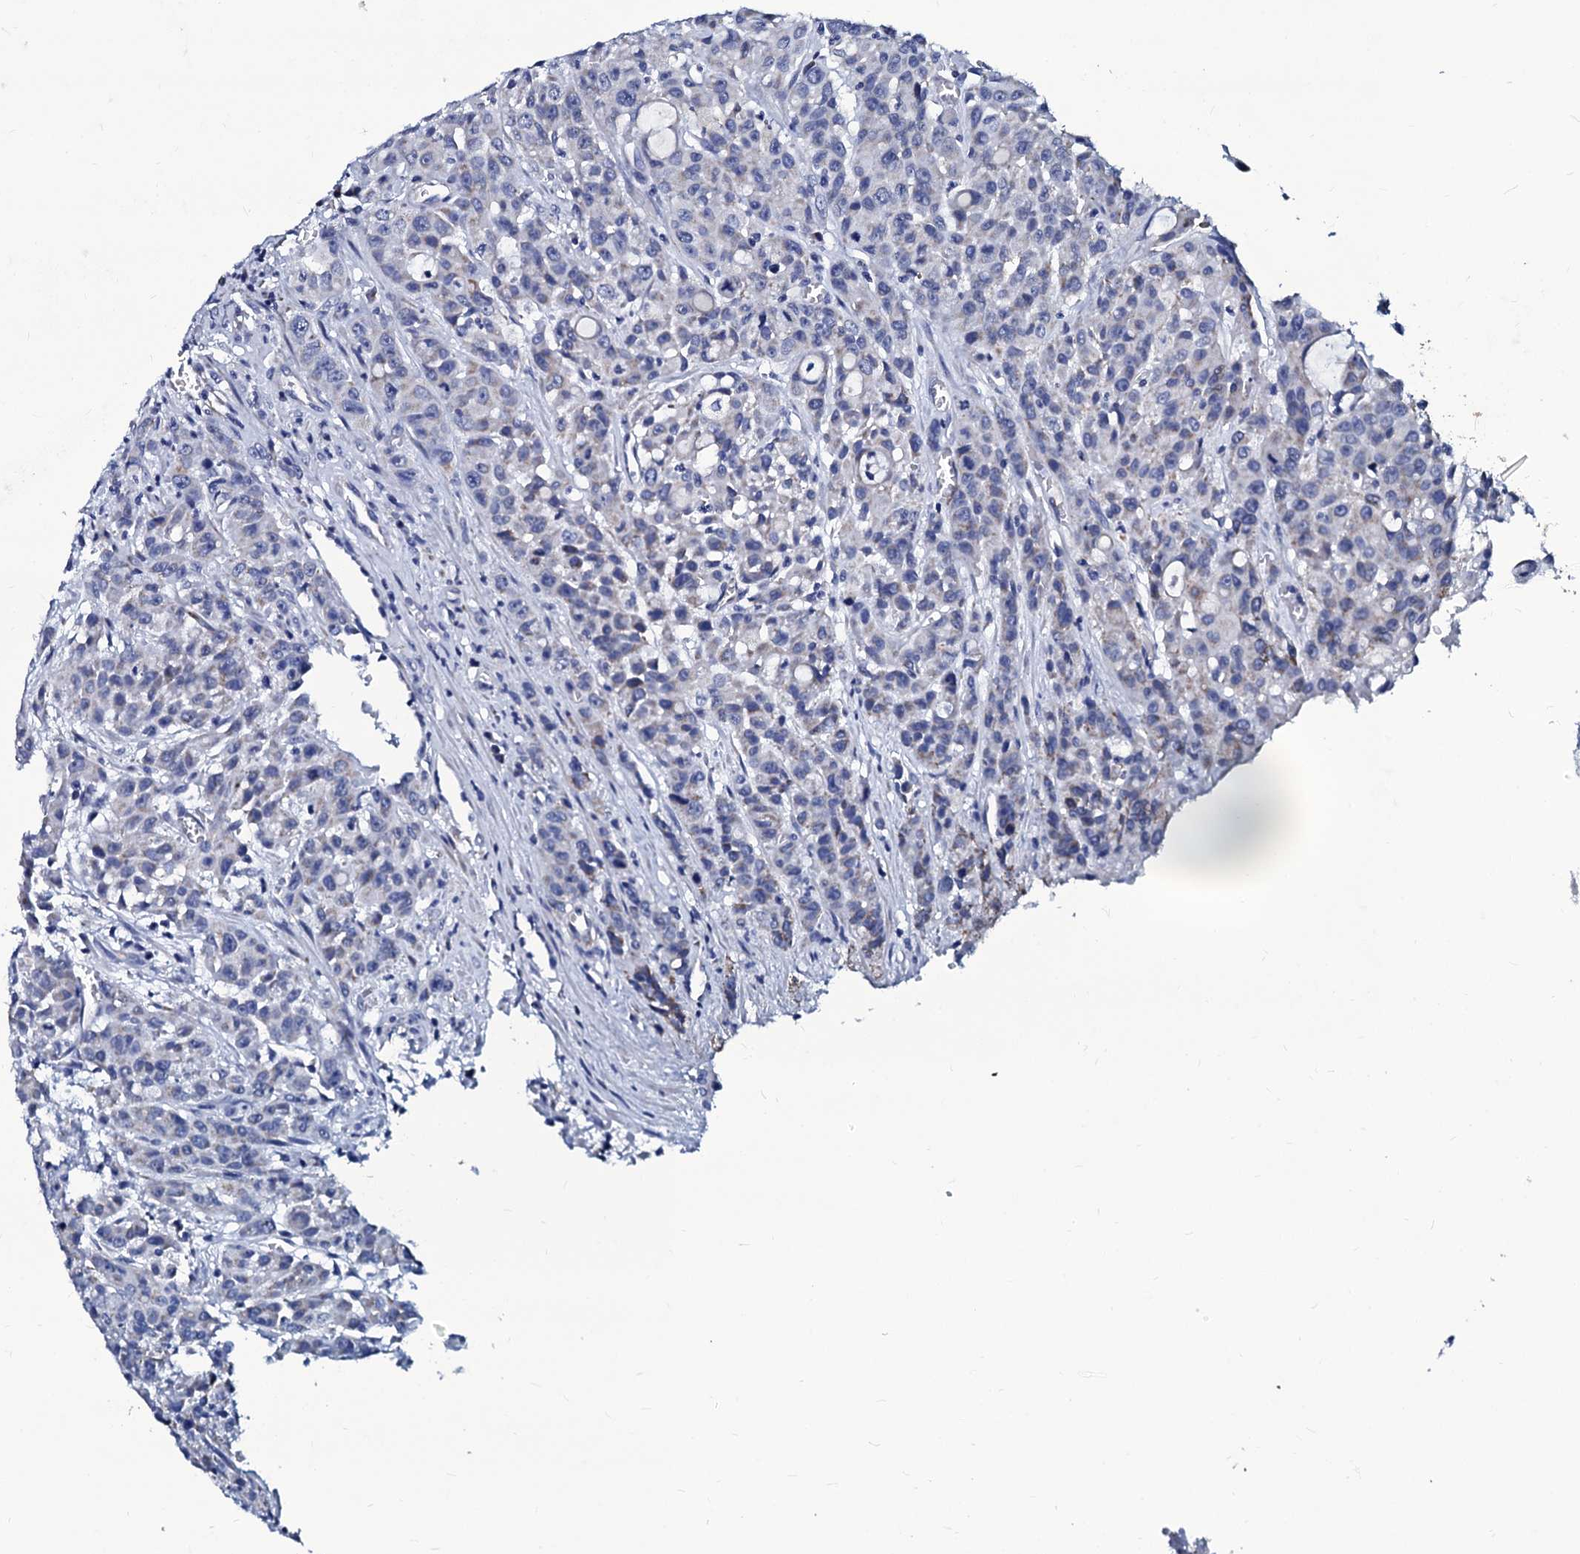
{"staining": {"intensity": "negative", "quantity": "none", "location": "none"}, "tissue": "colorectal cancer", "cell_type": "Tumor cells", "image_type": "cancer", "snomed": [{"axis": "morphology", "description": "Adenocarcinoma, NOS"}, {"axis": "topography", "description": "Colon"}], "caption": "Tumor cells are negative for protein expression in human colorectal adenocarcinoma.", "gene": "SLC37A4", "patient": {"sex": "male", "age": 62}}